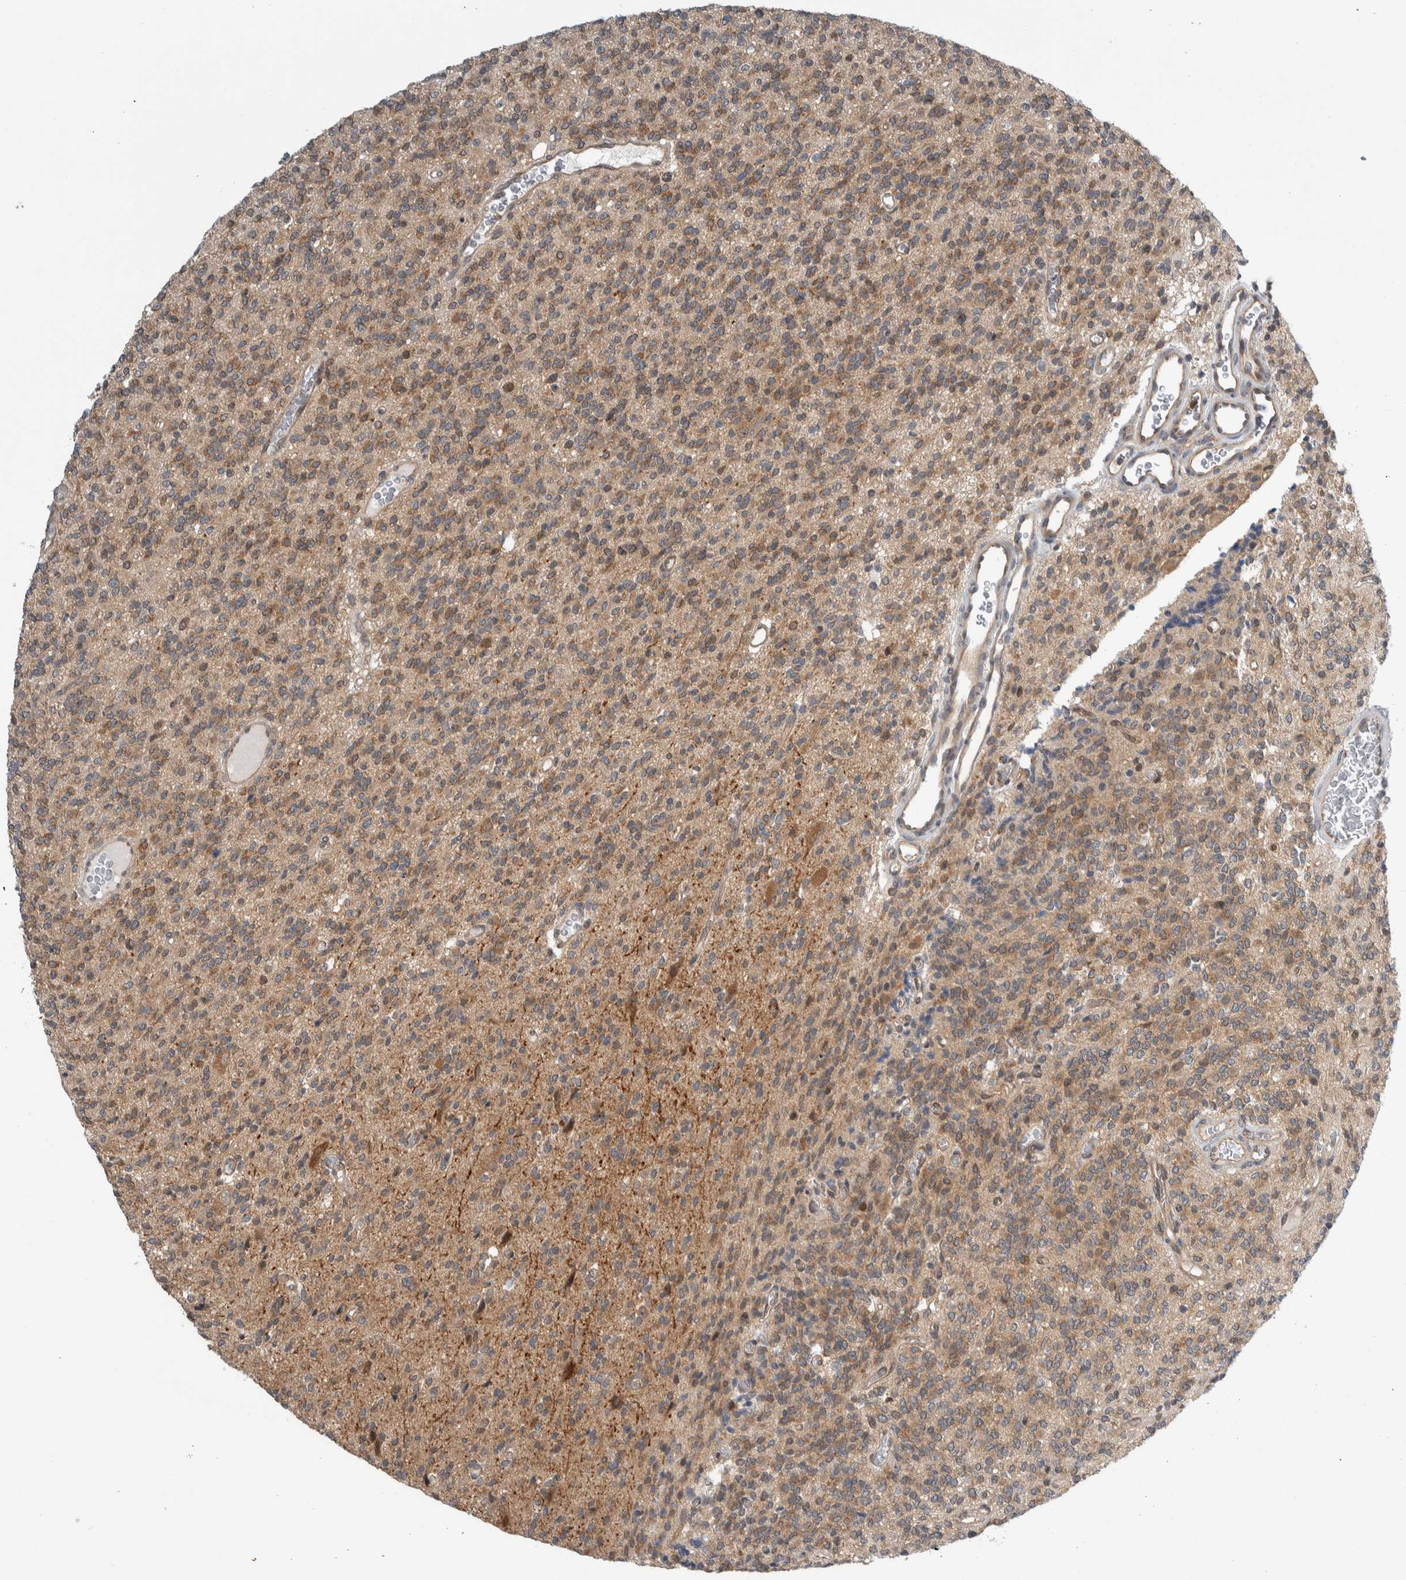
{"staining": {"intensity": "moderate", "quantity": ">75%", "location": "cytoplasmic/membranous"}, "tissue": "glioma", "cell_type": "Tumor cells", "image_type": "cancer", "snomed": [{"axis": "morphology", "description": "Glioma, malignant, High grade"}, {"axis": "topography", "description": "Brain"}], "caption": "Protein expression analysis of human high-grade glioma (malignant) reveals moderate cytoplasmic/membranous staining in approximately >75% of tumor cells.", "gene": "CCDC43", "patient": {"sex": "male", "age": 34}}